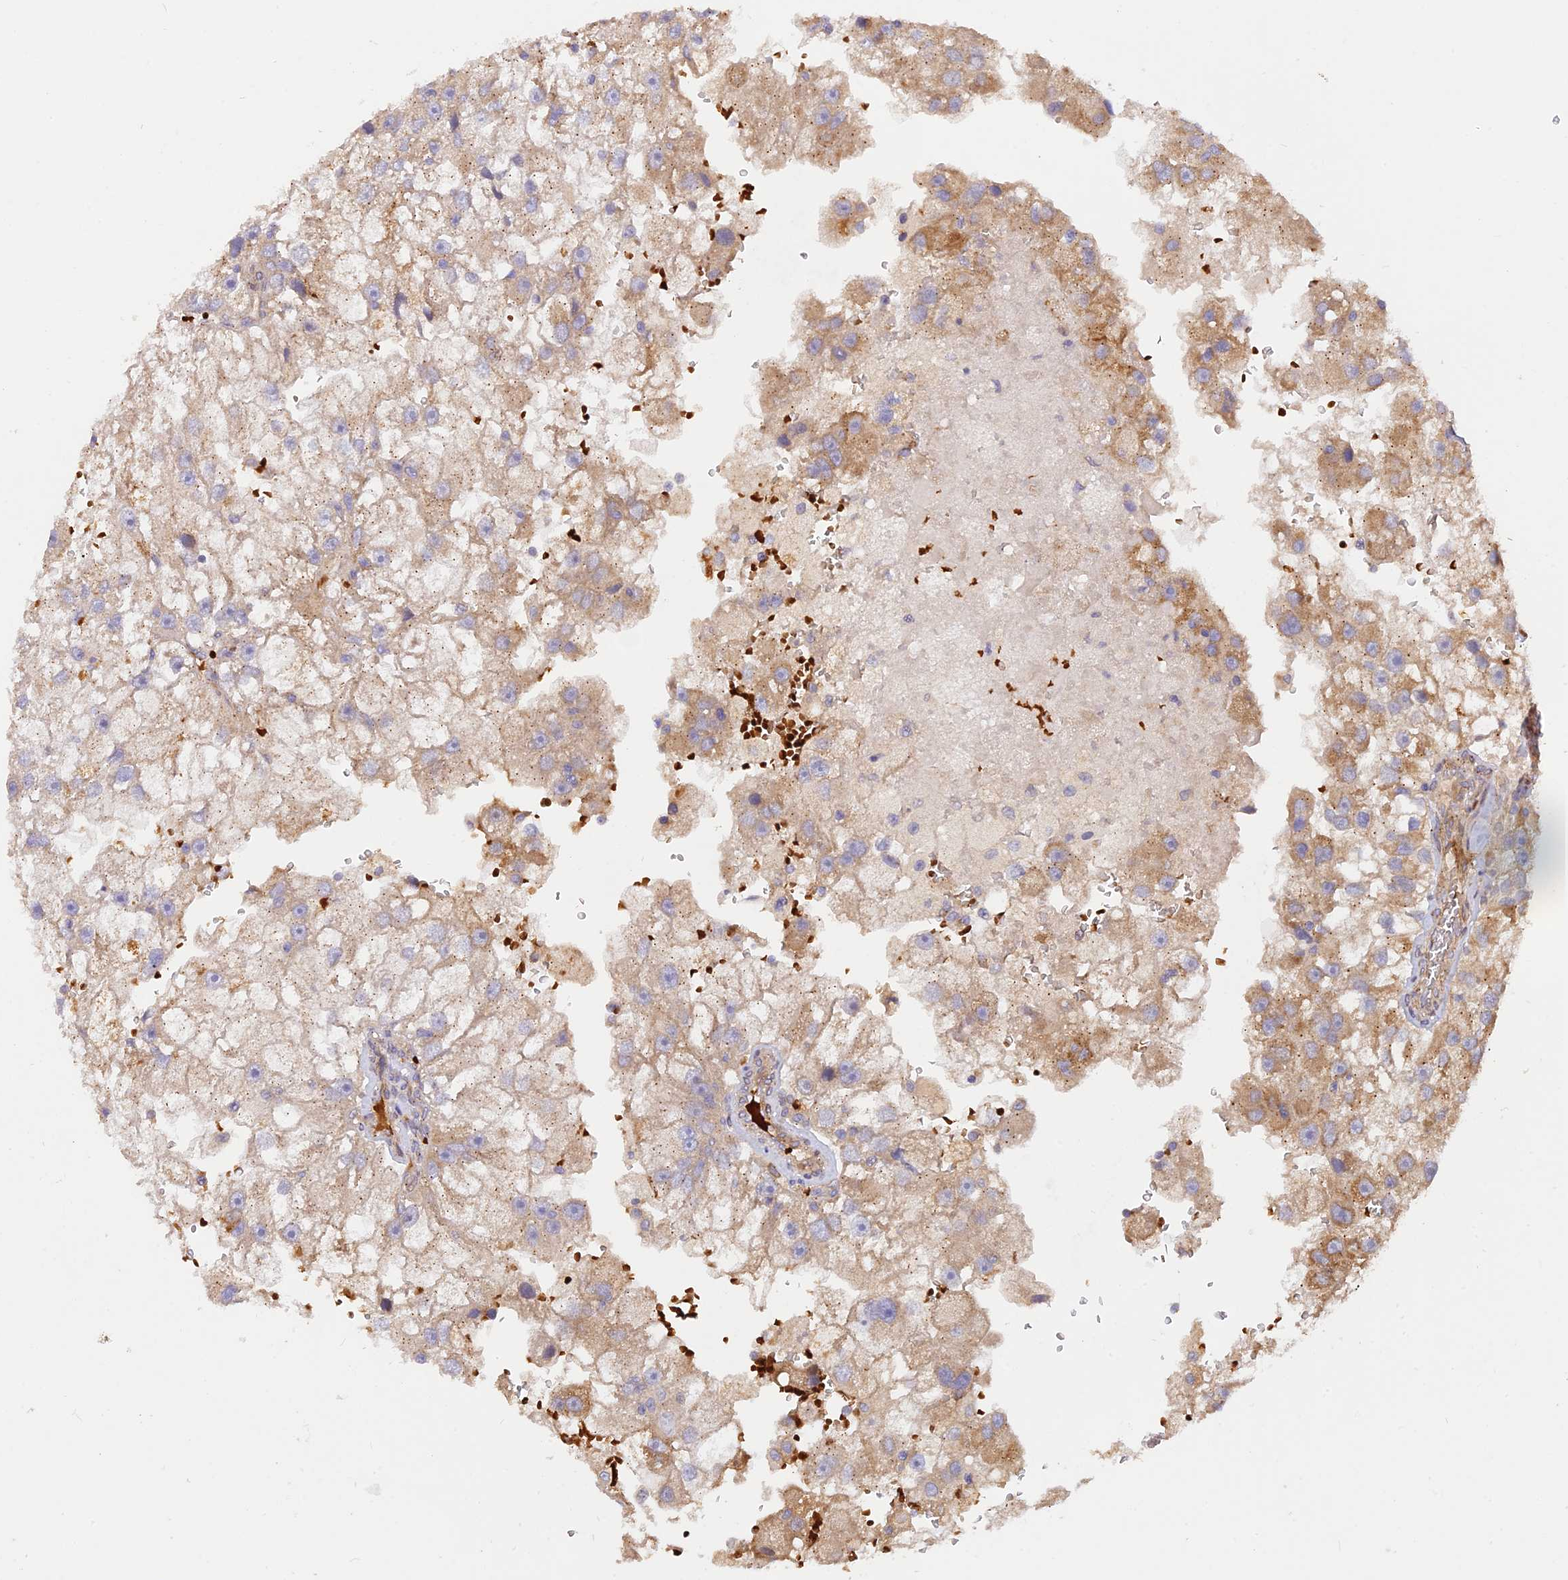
{"staining": {"intensity": "moderate", "quantity": "<25%", "location": "cytoplasmic/membranous"}, "tissue": "renal cancer", "cell_type": "Tumor cells", "image_type": "cancer", "snomed": [{"axis": "morphology", "description": "Adenocarcinoma, NOS"}, {"axis": "topography", "description": "Kidney"}], "caption": "IHC micrograph of renal cancer stained for a protein (brown), which shows low levels of moderate cytoplasmic/membranous positivity in approximately <25% of tumor cells.", "gene": "WDFY4", "patient": {"sex": "male", "age": 63}}